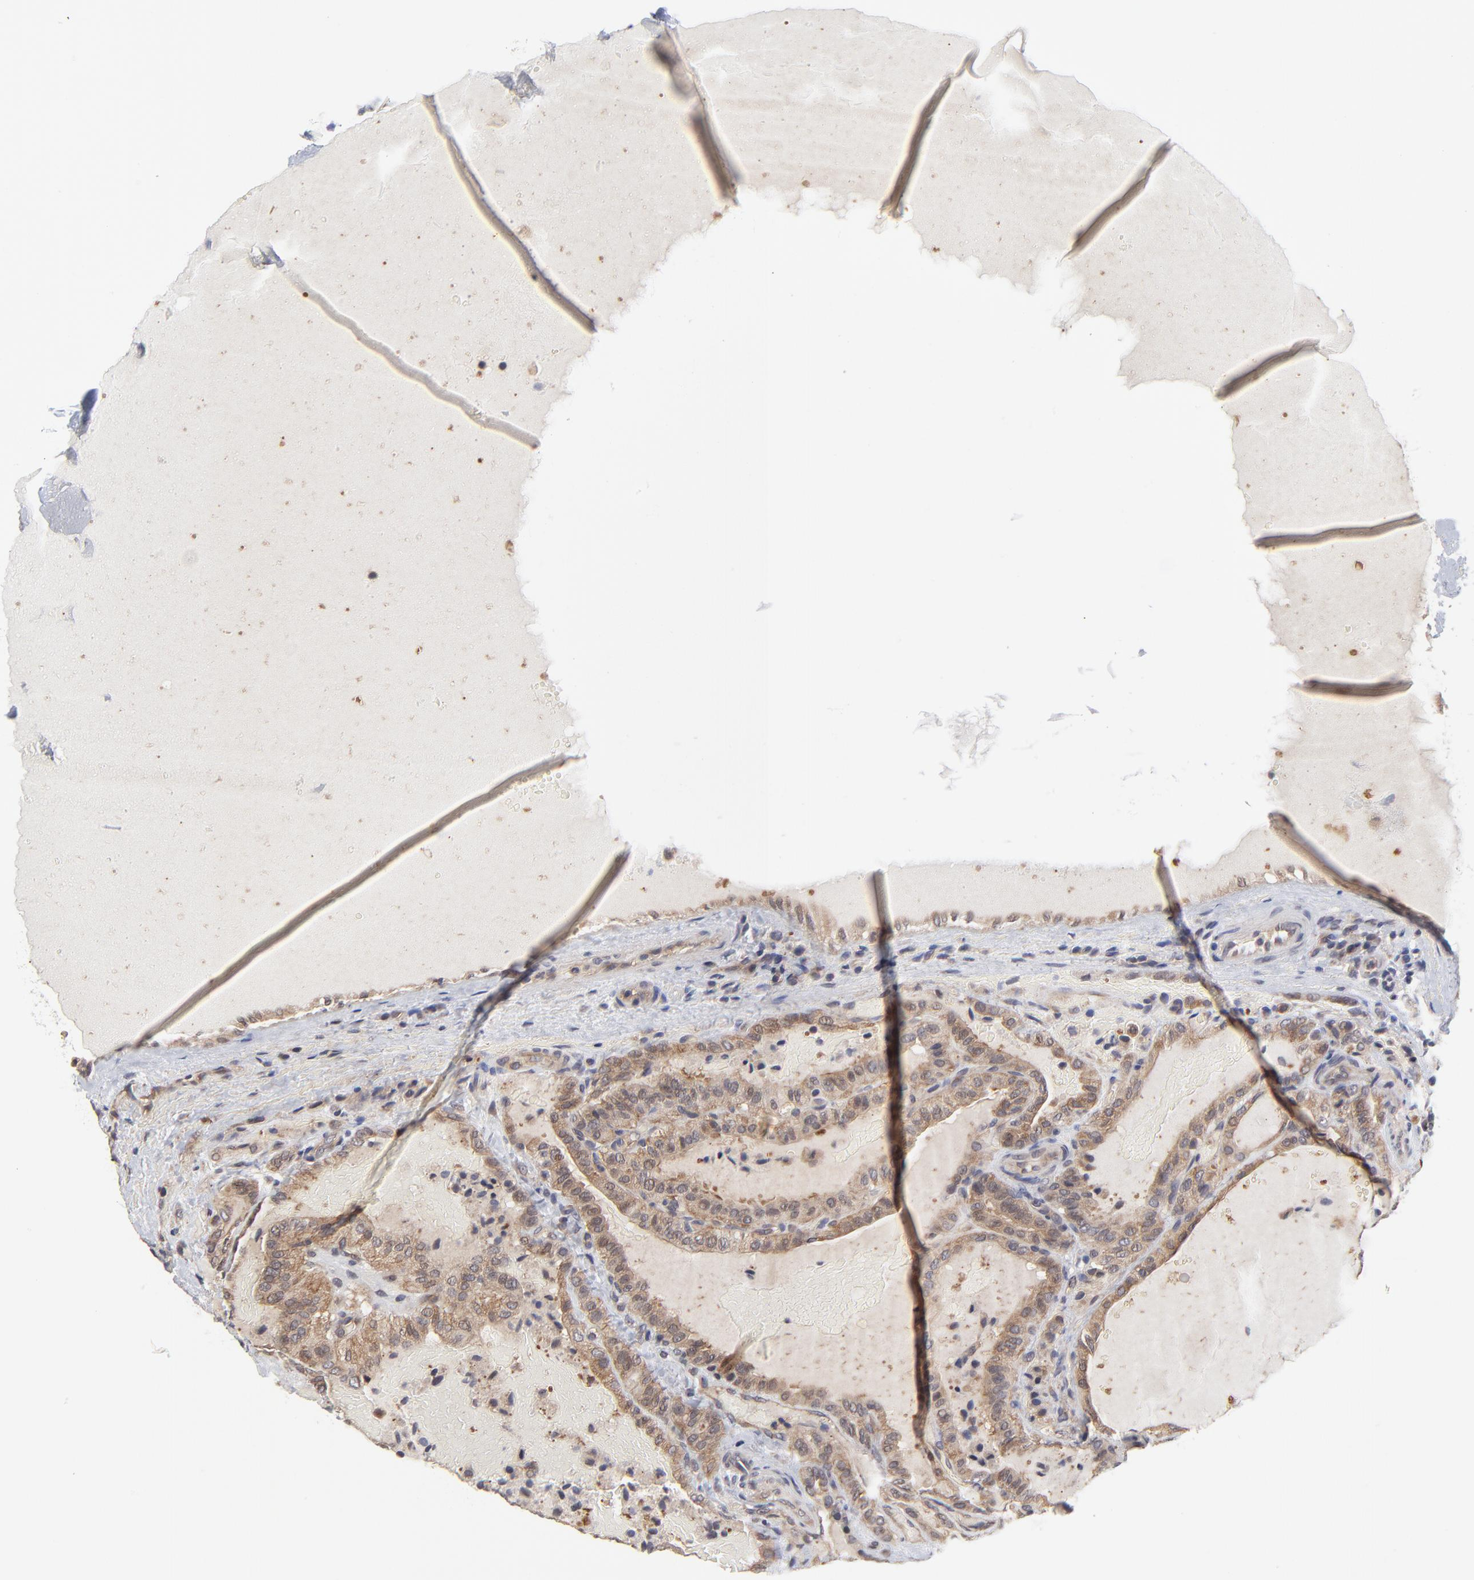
{"staining": {"intensity": "moderate", "quantity": ">75%", "location": "cytoplasmic/membranous"}, "tissue": "thyroid cancer", "cell_type": "Tumor cells", "image_type": "cancer", "snomed": [{"axis": "morphology", "description": "Papillary adenocarcinoma, NOS"}, {"axis": "topography", "description": "Thyroid gland"}], "caption": "This is a histology image of immunohistochemistry (IHC) staining of thyroid papillary adenocarcinoma, which shows moderate expression in the cytoplasmic/membranous of tumor cells.", "gene": "ZNF157", "patient": {"sex": "male", "age": 77}}